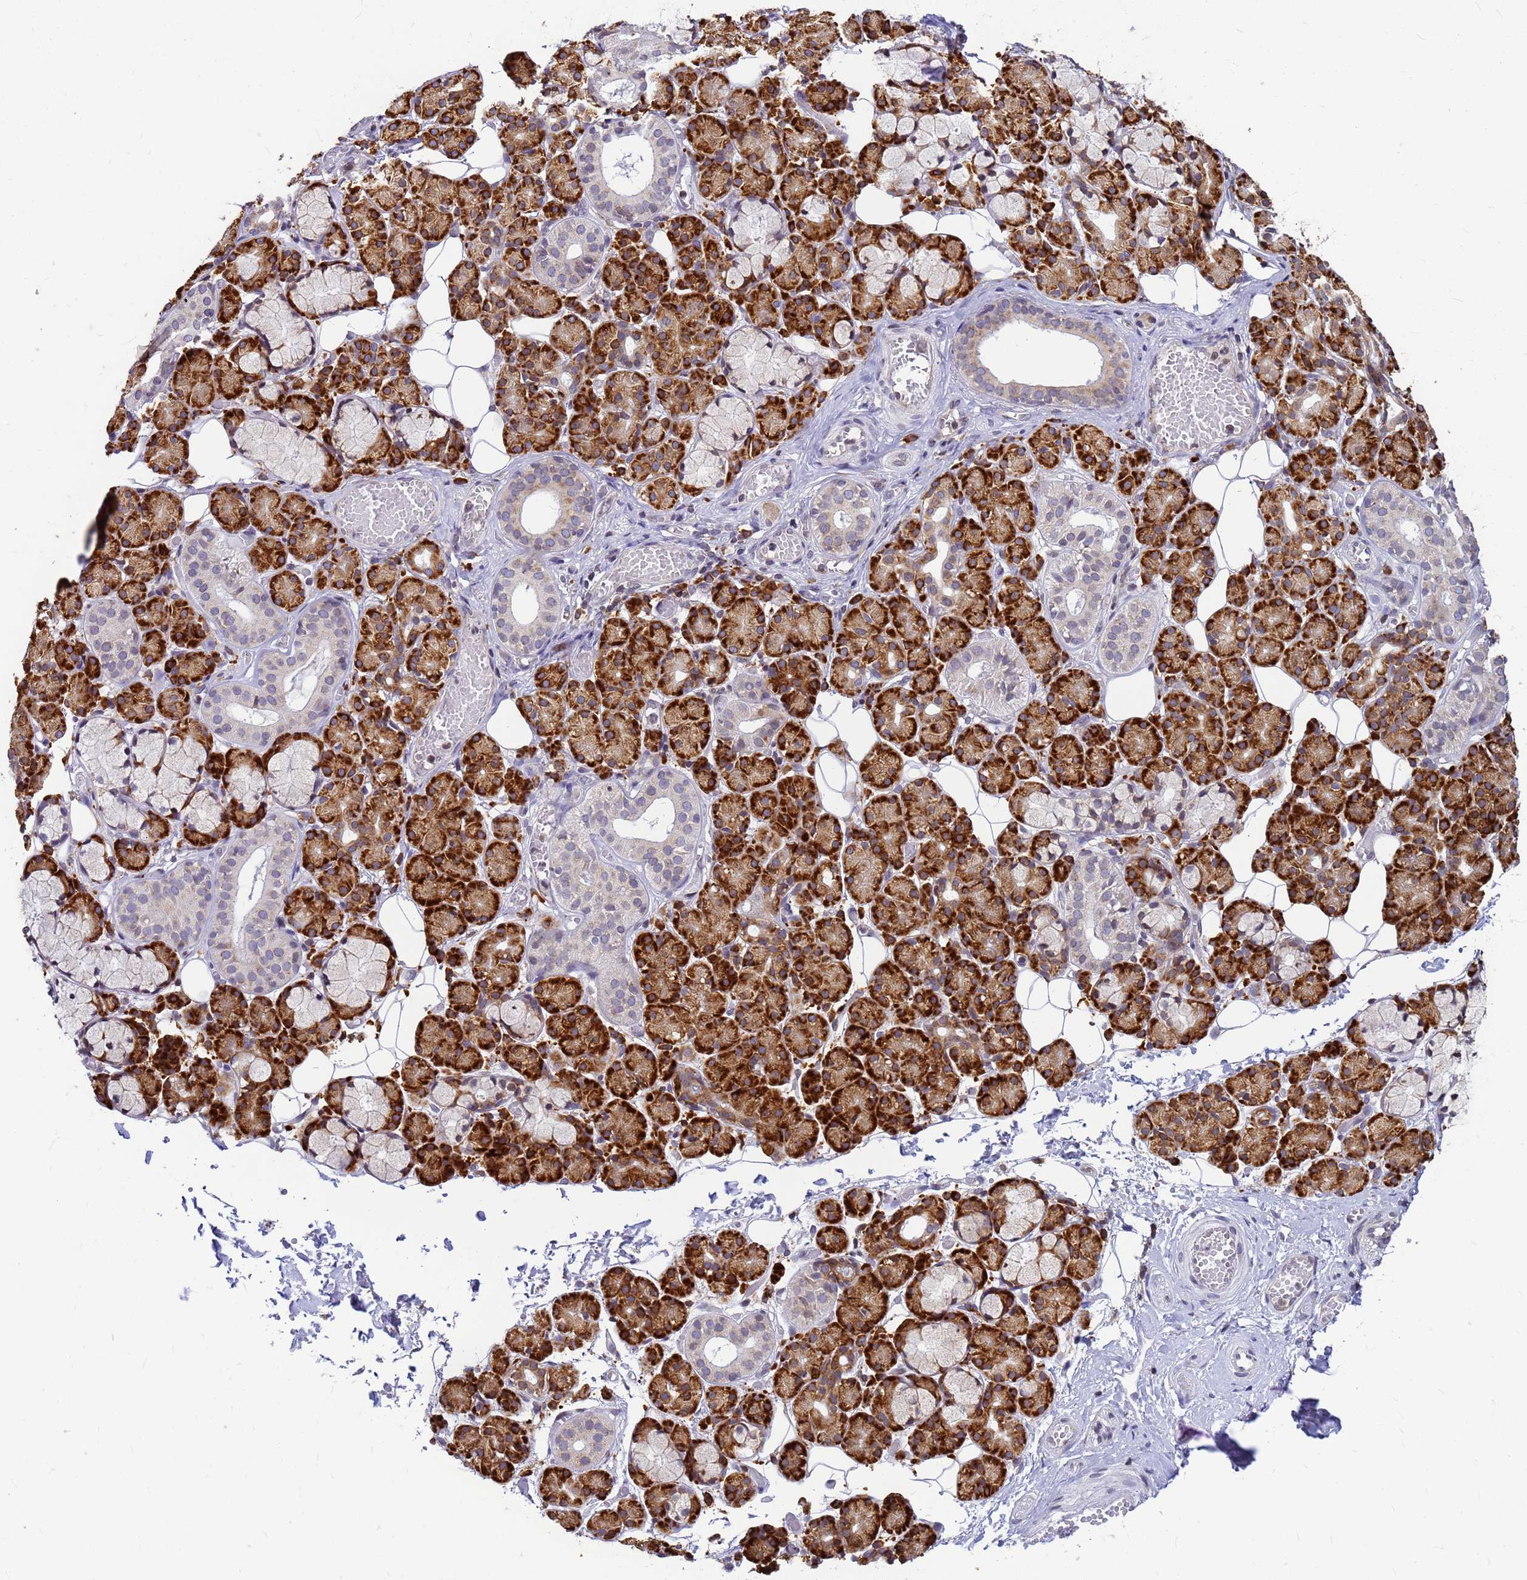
{"staining": {"intensity": "strong", "quantity": ">75%", "location": "cytoplasmic/membranous"}, "tissue": "salivary gland", "cell_type": "Glandular cells", "image_type": "normal", "snomed": [{"axis": "morphology", "description": "Normal tissue, NOS"}, {"axis": "topography", "description": "Salivary gland"}], "caption": "Unremarkable salivary gland reveals strong cytoplasmic/membranous expression in about >75% of glandular cells The staining is performed using DAB (3,3'-diaminobenzidine) brown chromogen to label protein expression. The nuclei are counter-stained blue using hematoxylin..", "gene": "SSR4", "patient": {"sex": "male", "age": 63}}